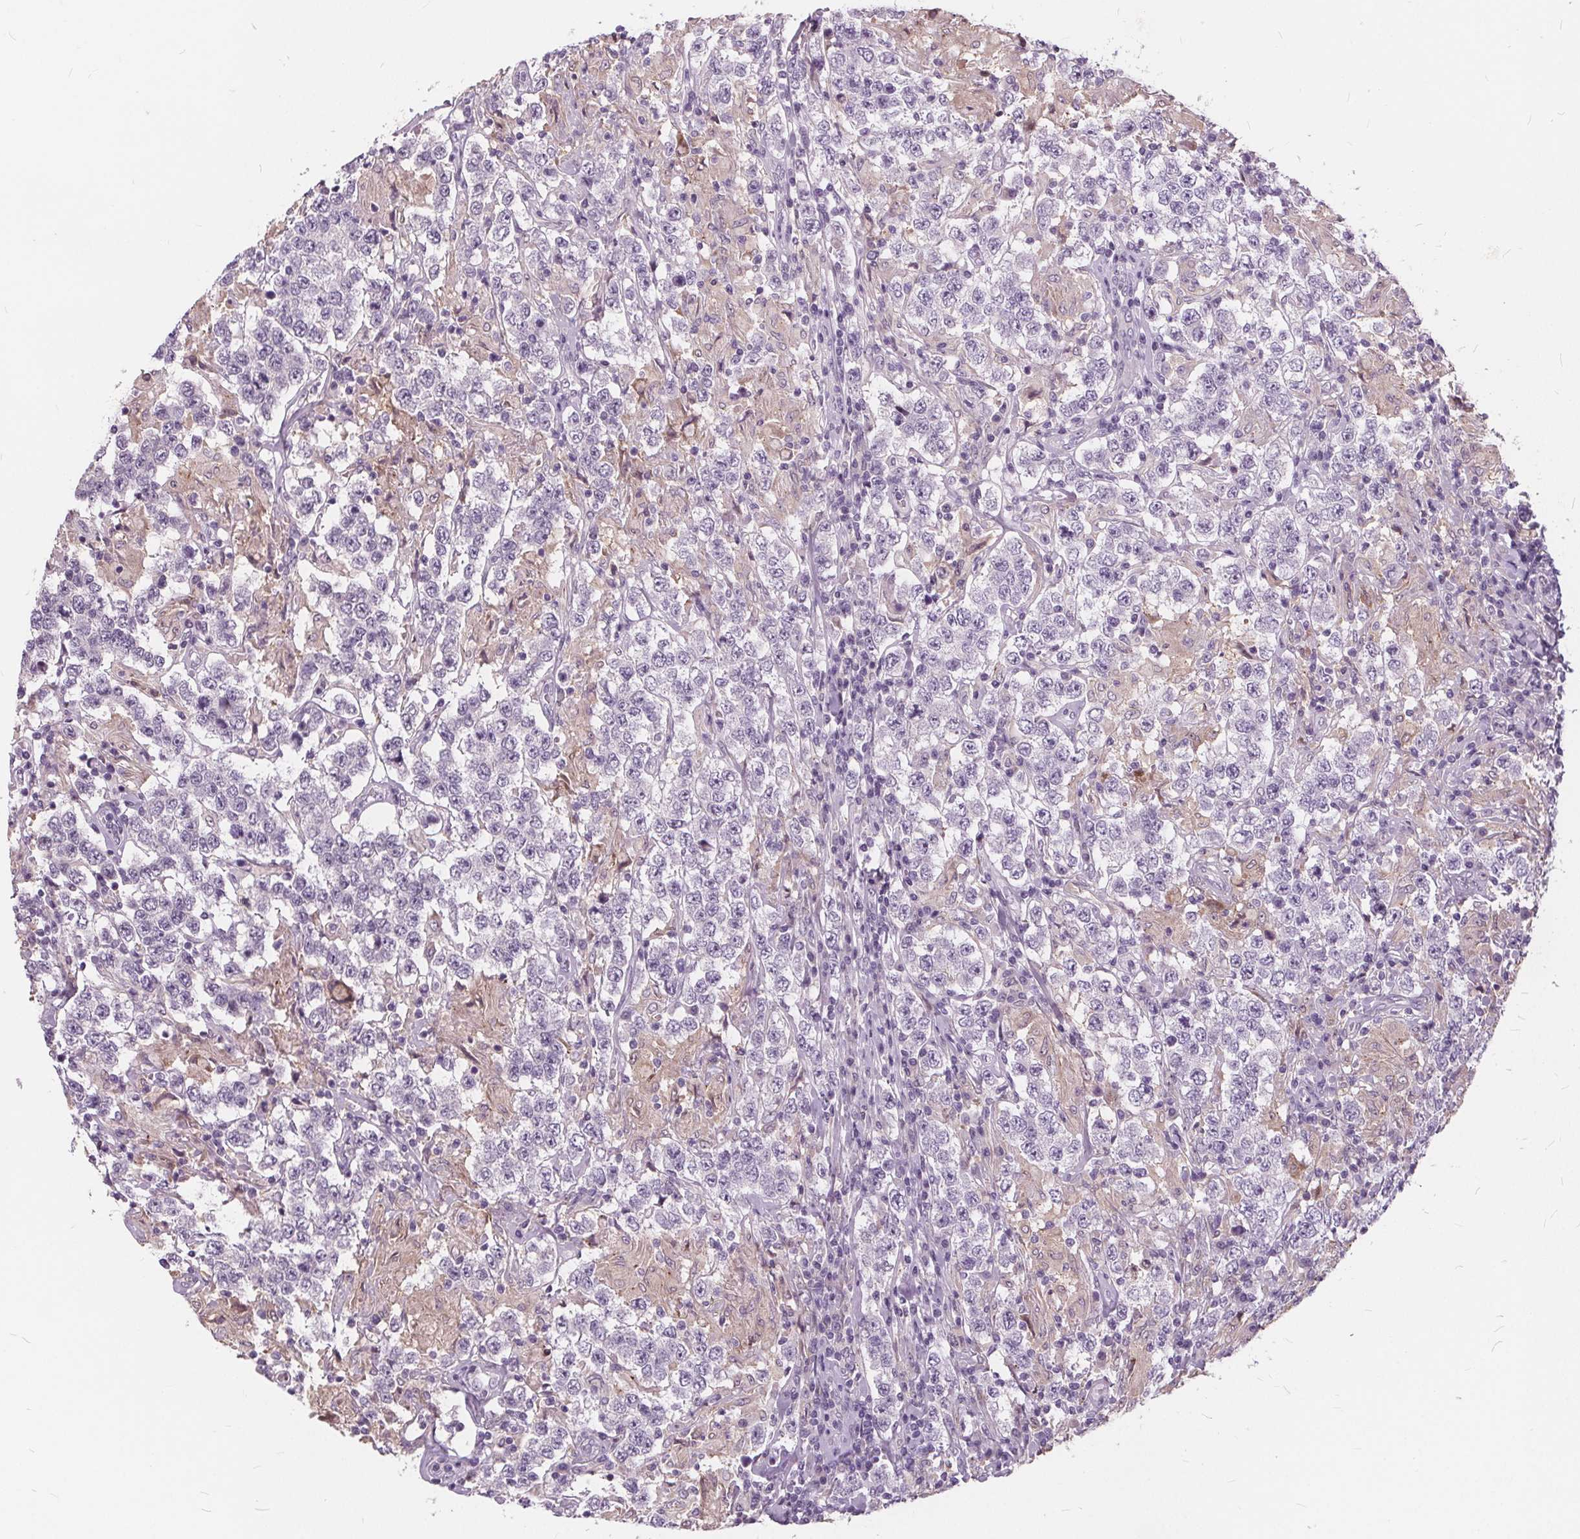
{"staining": {"intensity": "negative", "quantity": "none", "location": "none"}, "tissue": "testis cancer", "cell_type": "Tumor cells", "image_type": "cancer", "snomed": [{"axis": "morphology", "description": "Seminoma, NOS"}, {"axis": "morphology", "description": "Carcinoma, Embryonal, NOS"}, {"axis": "topography", "description": "Testis"}], "caption": "A high-resolution photomicrograph shows immunohistochemistry staining of testis embryonal carcinoma, which shows no significant staining in tumor cells. The staining was performed using DAB (3,3'-diaminobenzidine) to visualize the protein expression in brown, while the nuclei were stained in blue with hematoxylin (Magnification: 20x).", "gene": "HAAO", "patient": {"sex": "male", "age": 41}}